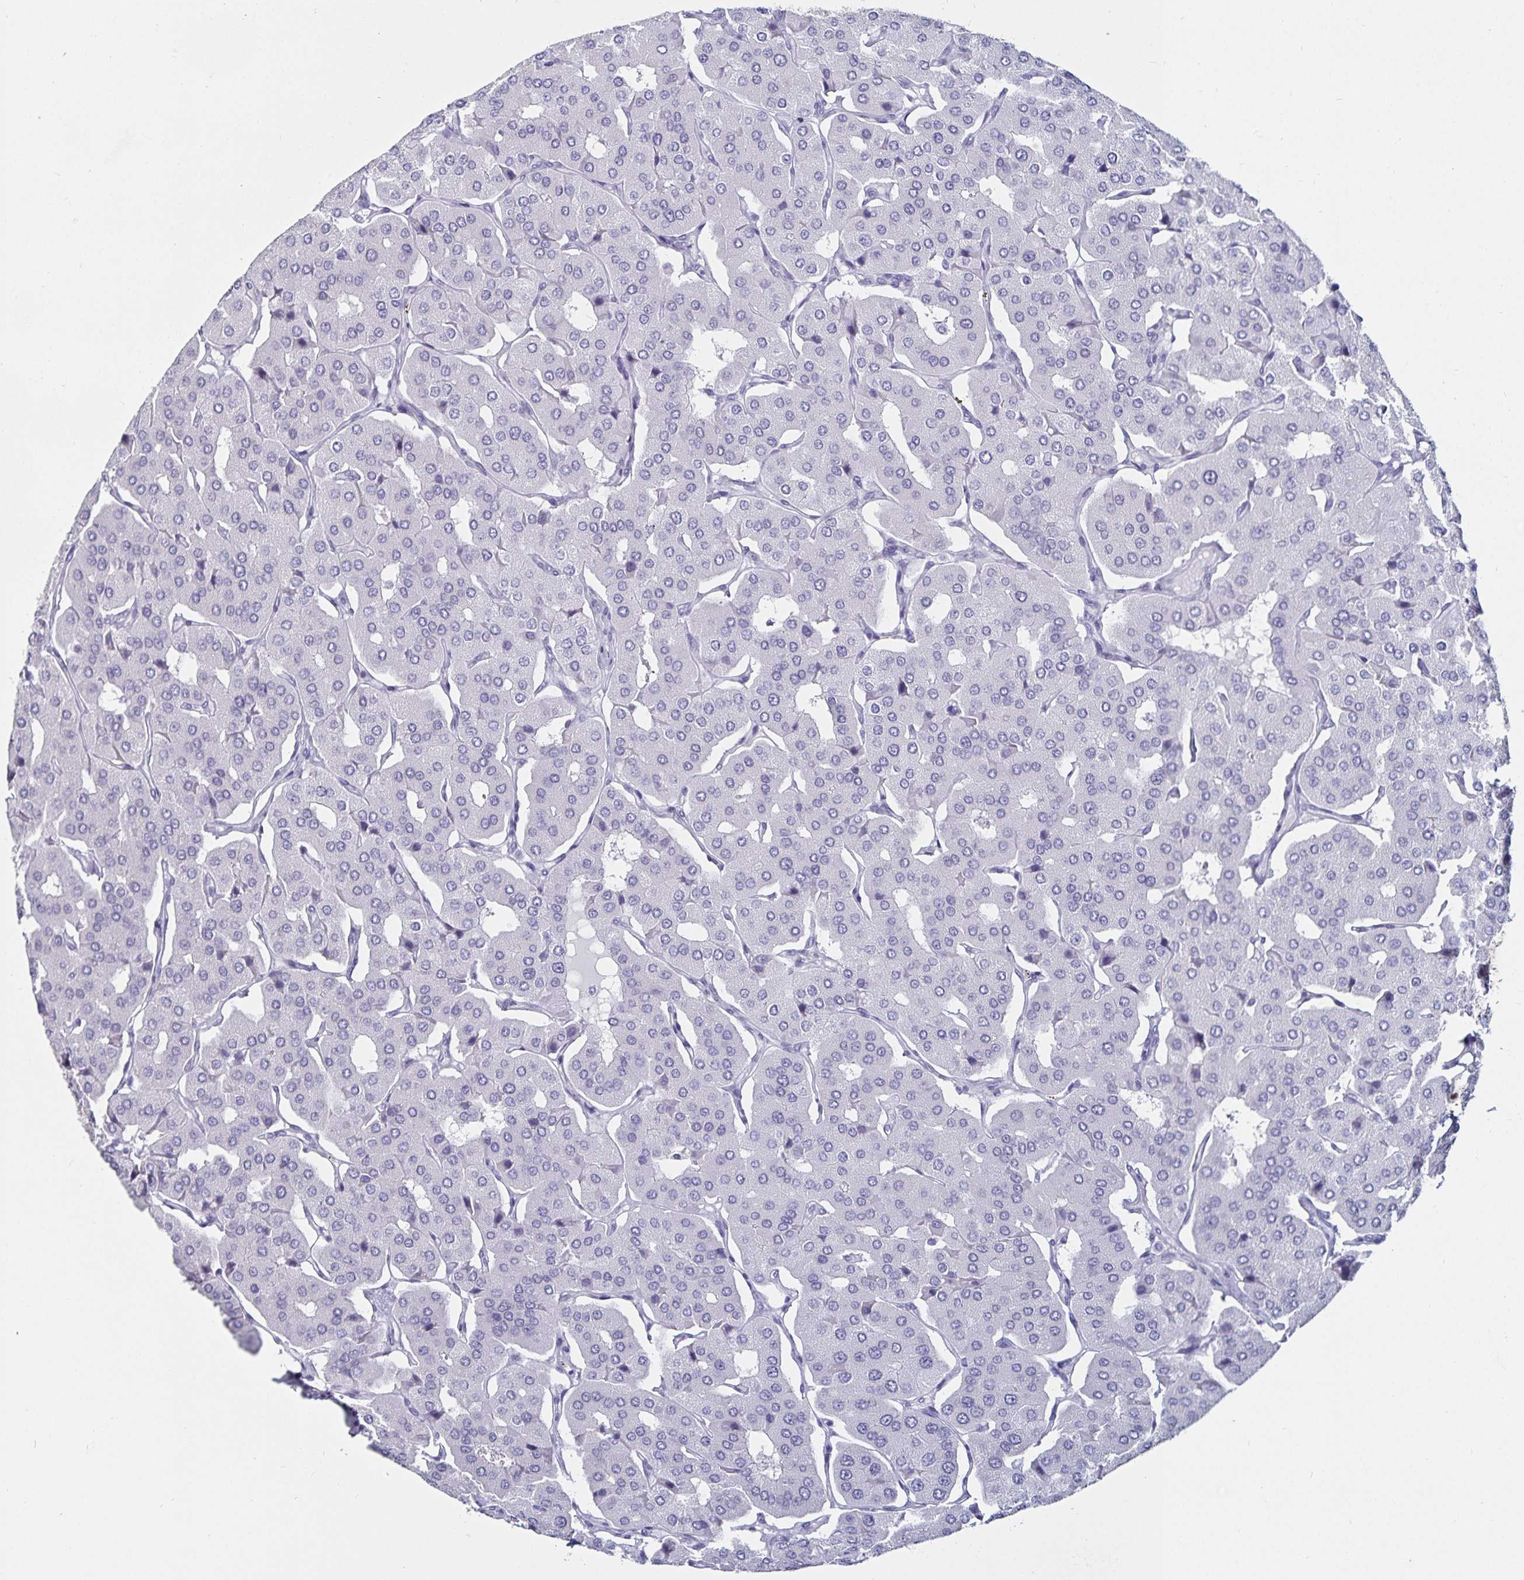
{"staining": {"intensity": "negative", "quantity": "none", "location": "none"}, "tissue": "parathyroid gland", "cell_type": "Glandular cells", "image_type": "normal", "snomed": [{"axis": "morphology", "description": "Normal tissue, NOS"}, {"axis": "morphology", "description": "Adenoma, NOS"}, {"axis": "topography", "description": "Parathyroid gland"}], "caption": "Glandular cells are negative for brown protein staining in unremarkable parathyroid gland. (DAB (3,3'-diaminobenzidine) immunohistochemistry with hematoxylin counter stain).", "gene": "DDX39B", "patient": {"sex": "female", "age": 86}}